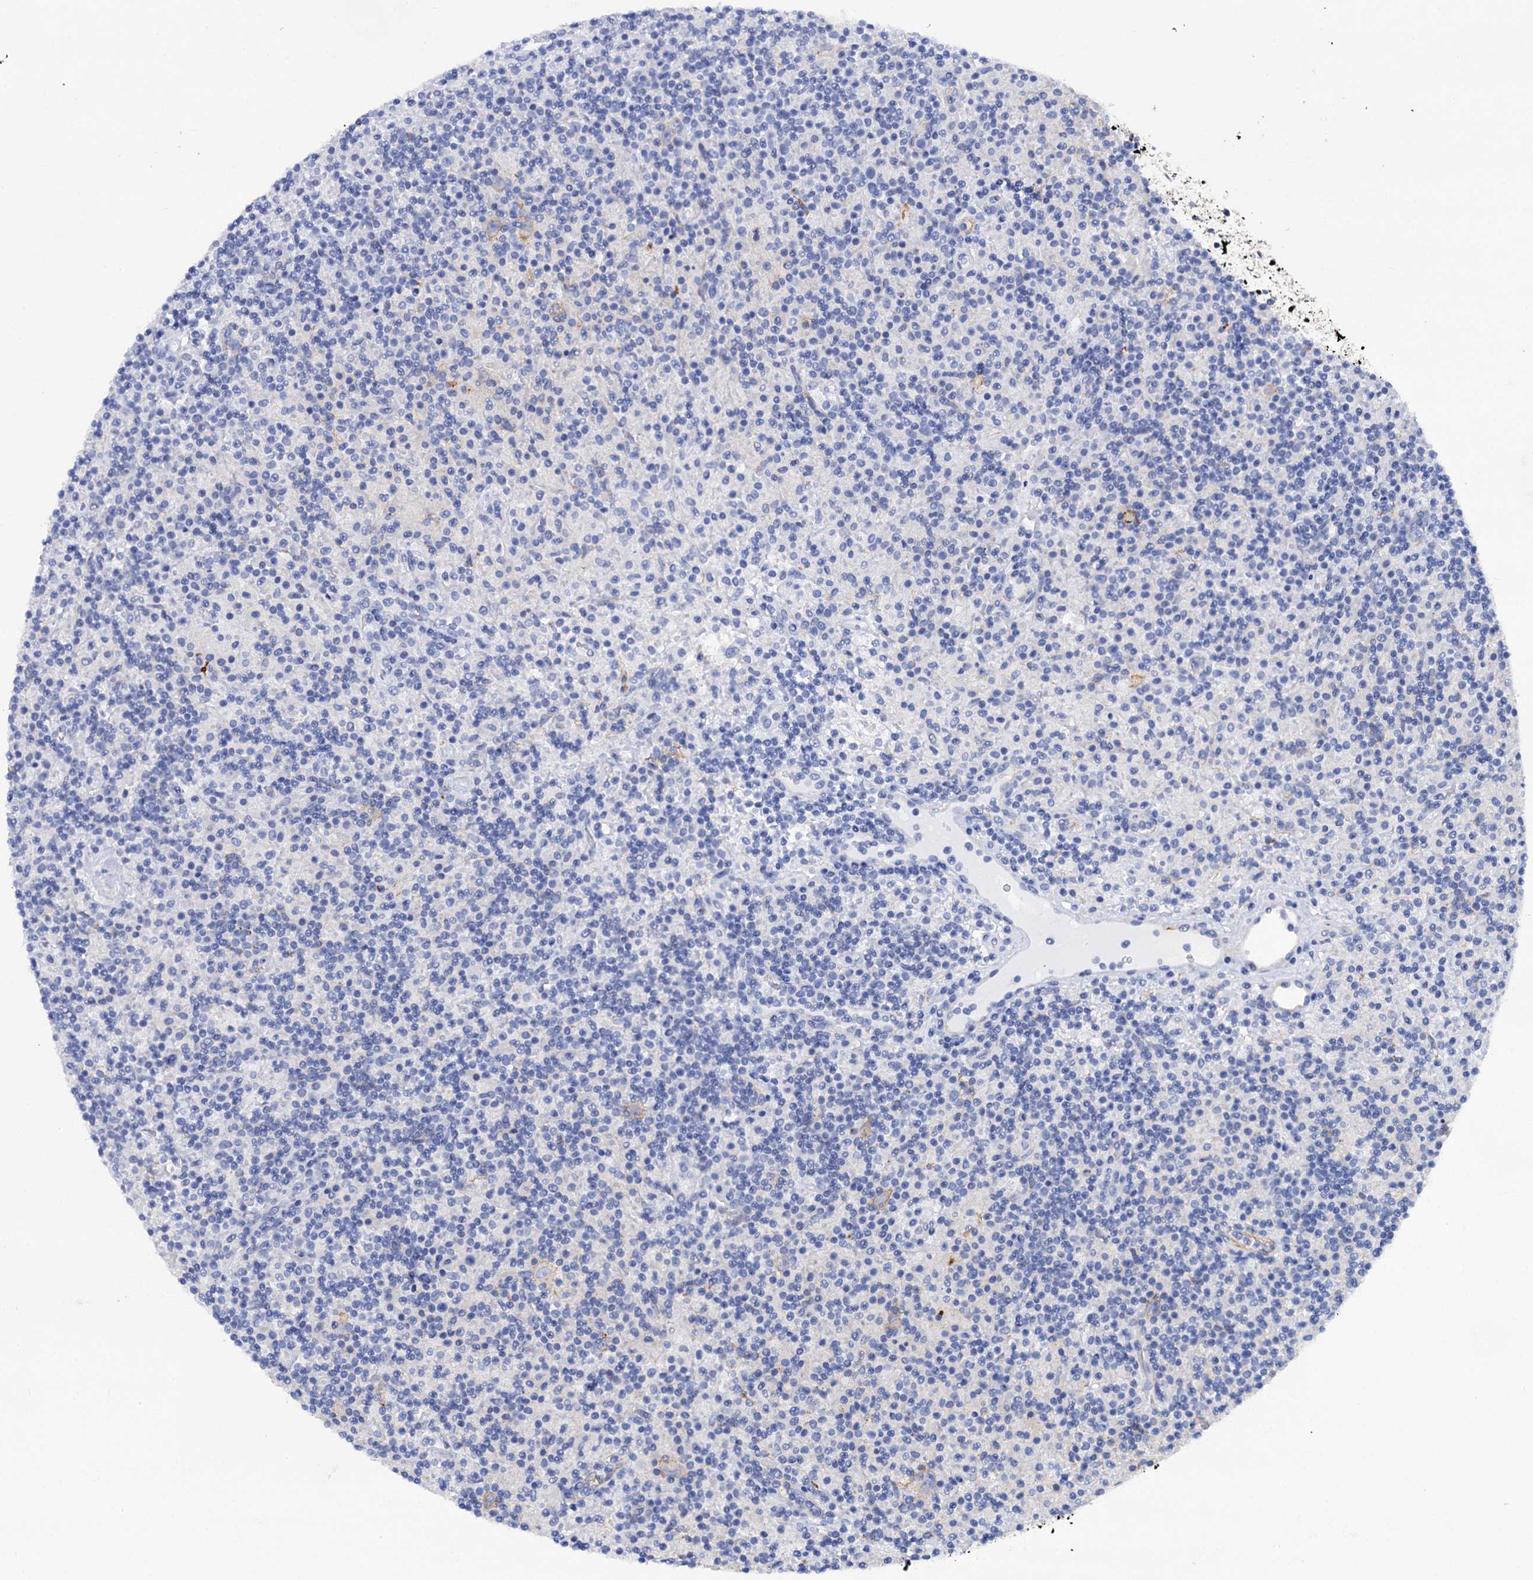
{"staining": {"intensity": "negative", "quantity": "none", "location": "none"}, "tissue": "lymphoma", "cell_type": "Tumor cells", "image_type": "cancer", "snomed": [{"axis": "morphology", "description": "Hodgkin's disease, NOS"}, {"axis": "topography", "description": "Lymph node"}], "caption": "A histopathology image of lymphoma stained for a protein exhibits no brown staining in tumor cells. (DAB (3,3'-diaminobenzidine) IHC, high magnification).", "gene": "RAB3IP", "patient": {"sex": "male", "age": 70}}